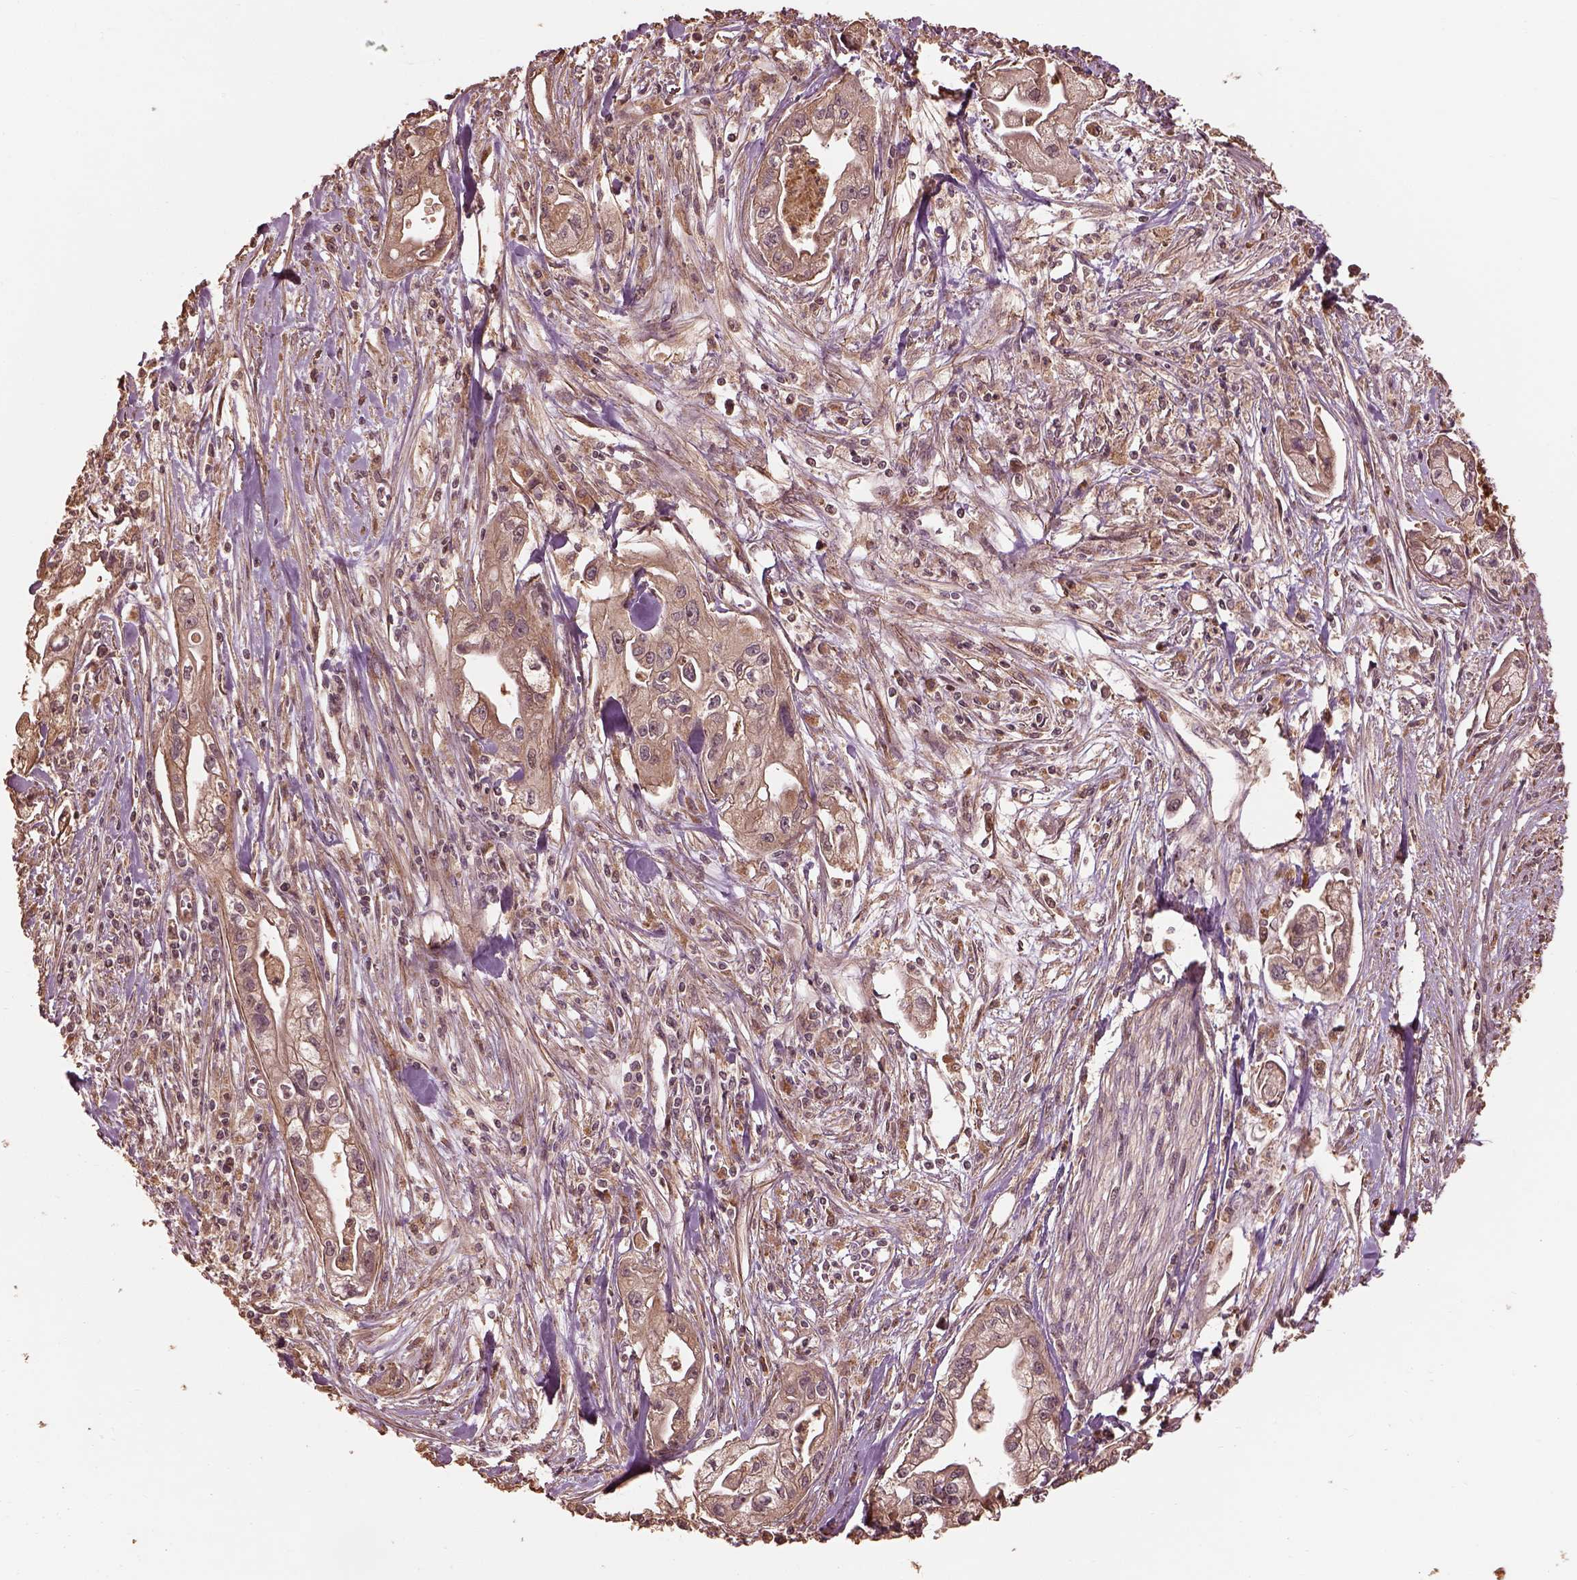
{"staining": {"intensity": "moderate", "quantity": ">75%", "location": "cytoplasmic/membranous"}, "tissue": "pancreatic cancer", "cell_type": "Tumor cells", "image_type": "cancer", "snomed": [{"axis": "morphology", "description": "Adenocarcinoma, NOS"}, {"axis": "topography", "description": "Pancreas"}], "caption": "Pancreatic cancer (adenocarcinoma) tissue shows moderate cytoplasmic/membranous staining in approximately >75% of tumor cells", "gene": "METTL4", "patient": {"sex": "male", "age": 70}}